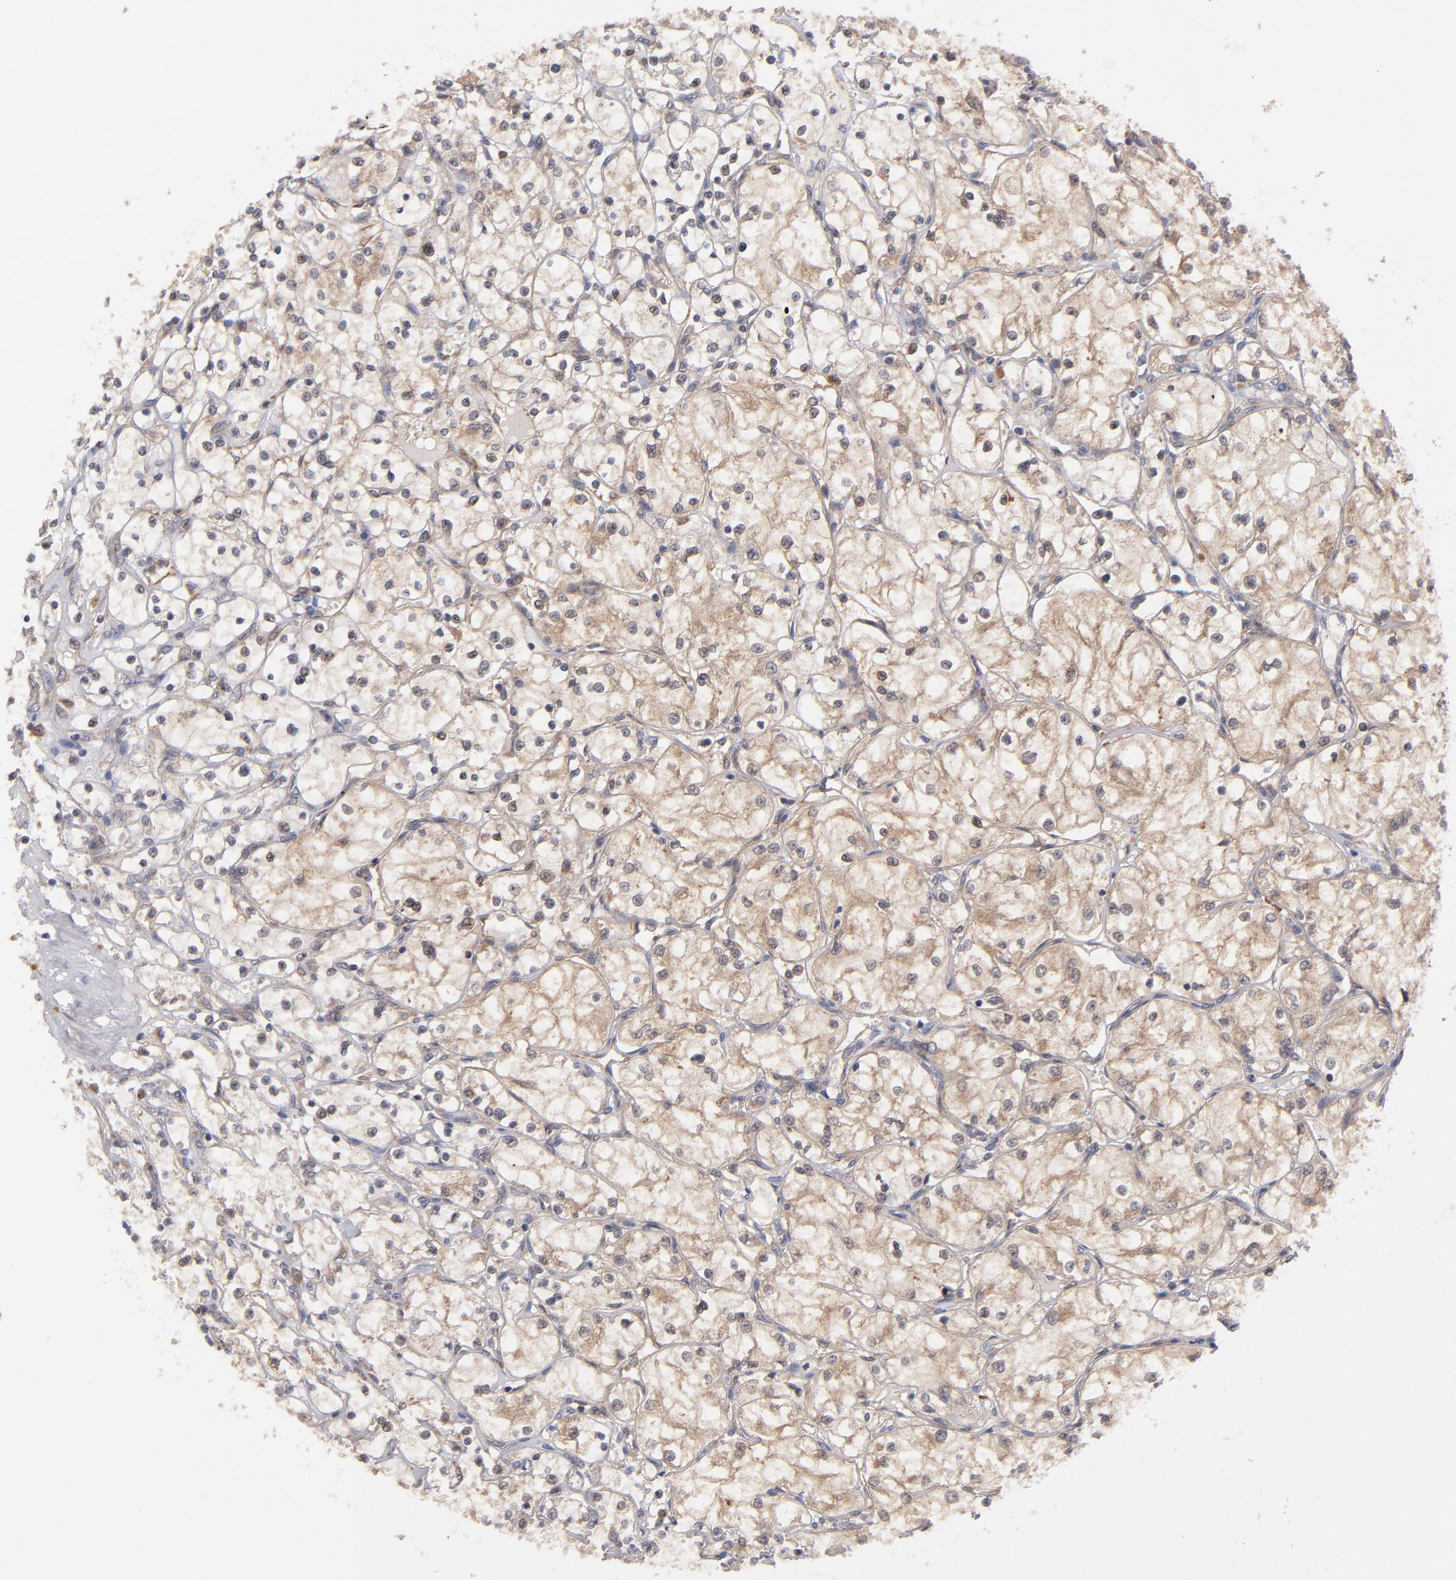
{"staining": {"intensity": "moderate", "quantity": ">75%", "location": "cytoplasmic/membranous"}, "tissue": "renal cancer", "cell_type": "Tumor cells", "image_type": "cancer", "snomed": [{"axis": "morphology", "description": "Adenocarcinoma, NOS"}, {"axis": "topography", "description": "Kidney"}], "caption": "The photomicrograph demonstrates a brown stain indicating the presence of a protein in the cytoplasmic/membranous of tumor cells in renal adenocarcinoma.", "gene": "GMFG", "patient": {"sex": "male", "age": 61}}